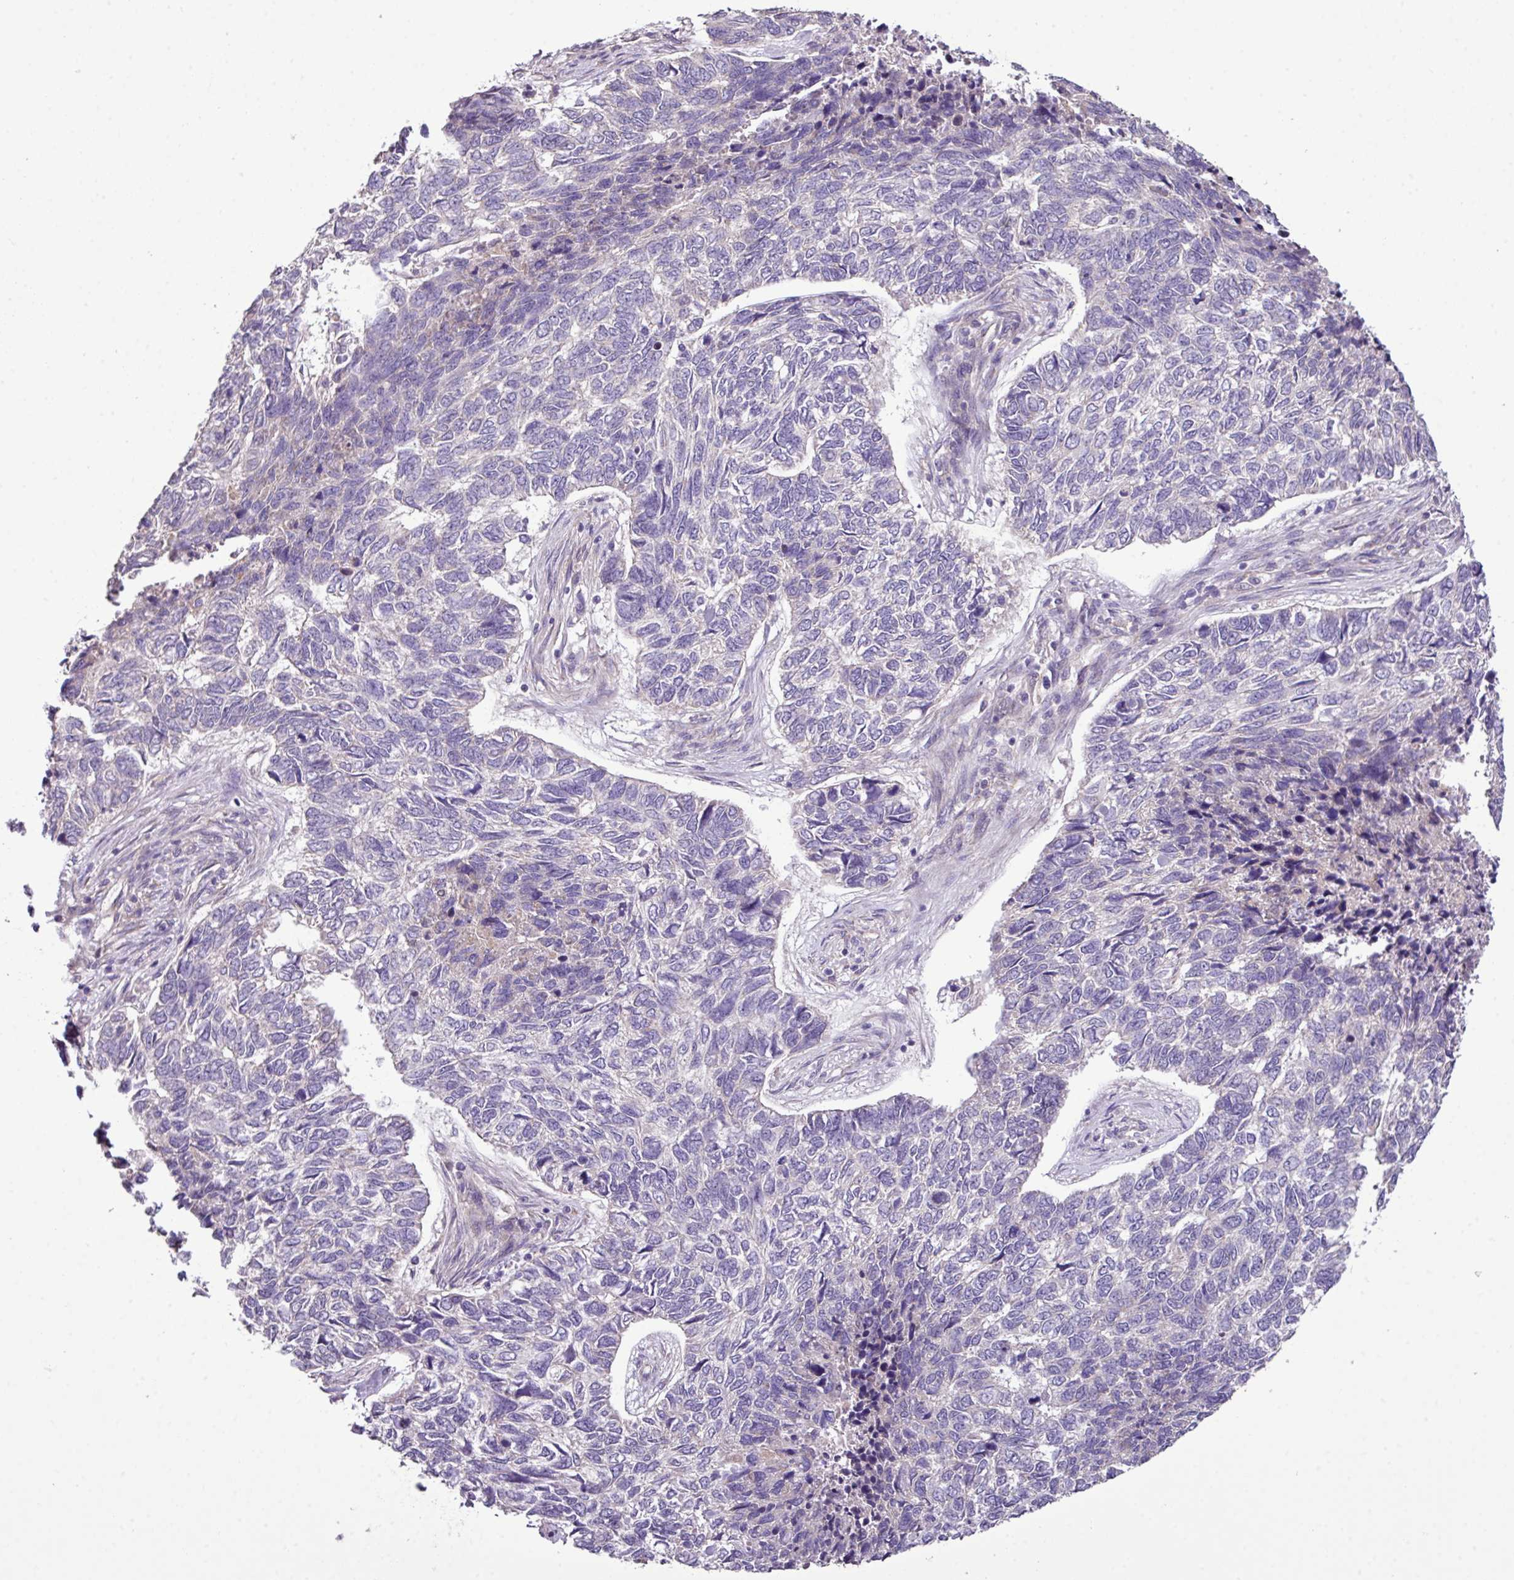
{"staining": {"intensity": "negative", "quantity": "none", "location": "none"}, "tissue": "skin cancer", "cell_type": "Tumor cells", "image_type": "cancer", "snomed": [{"axis": "morphology", "description": "Basal cell carcinoma"}, {"axis": "topography", "description": "Skin"}], "caption": "This is an IHC histopathology image of basal cell carcinoma (skin). There is no staining in tumor cells.", "gene": "XIAP", "patient": {"sex": "female", "age": 65}}